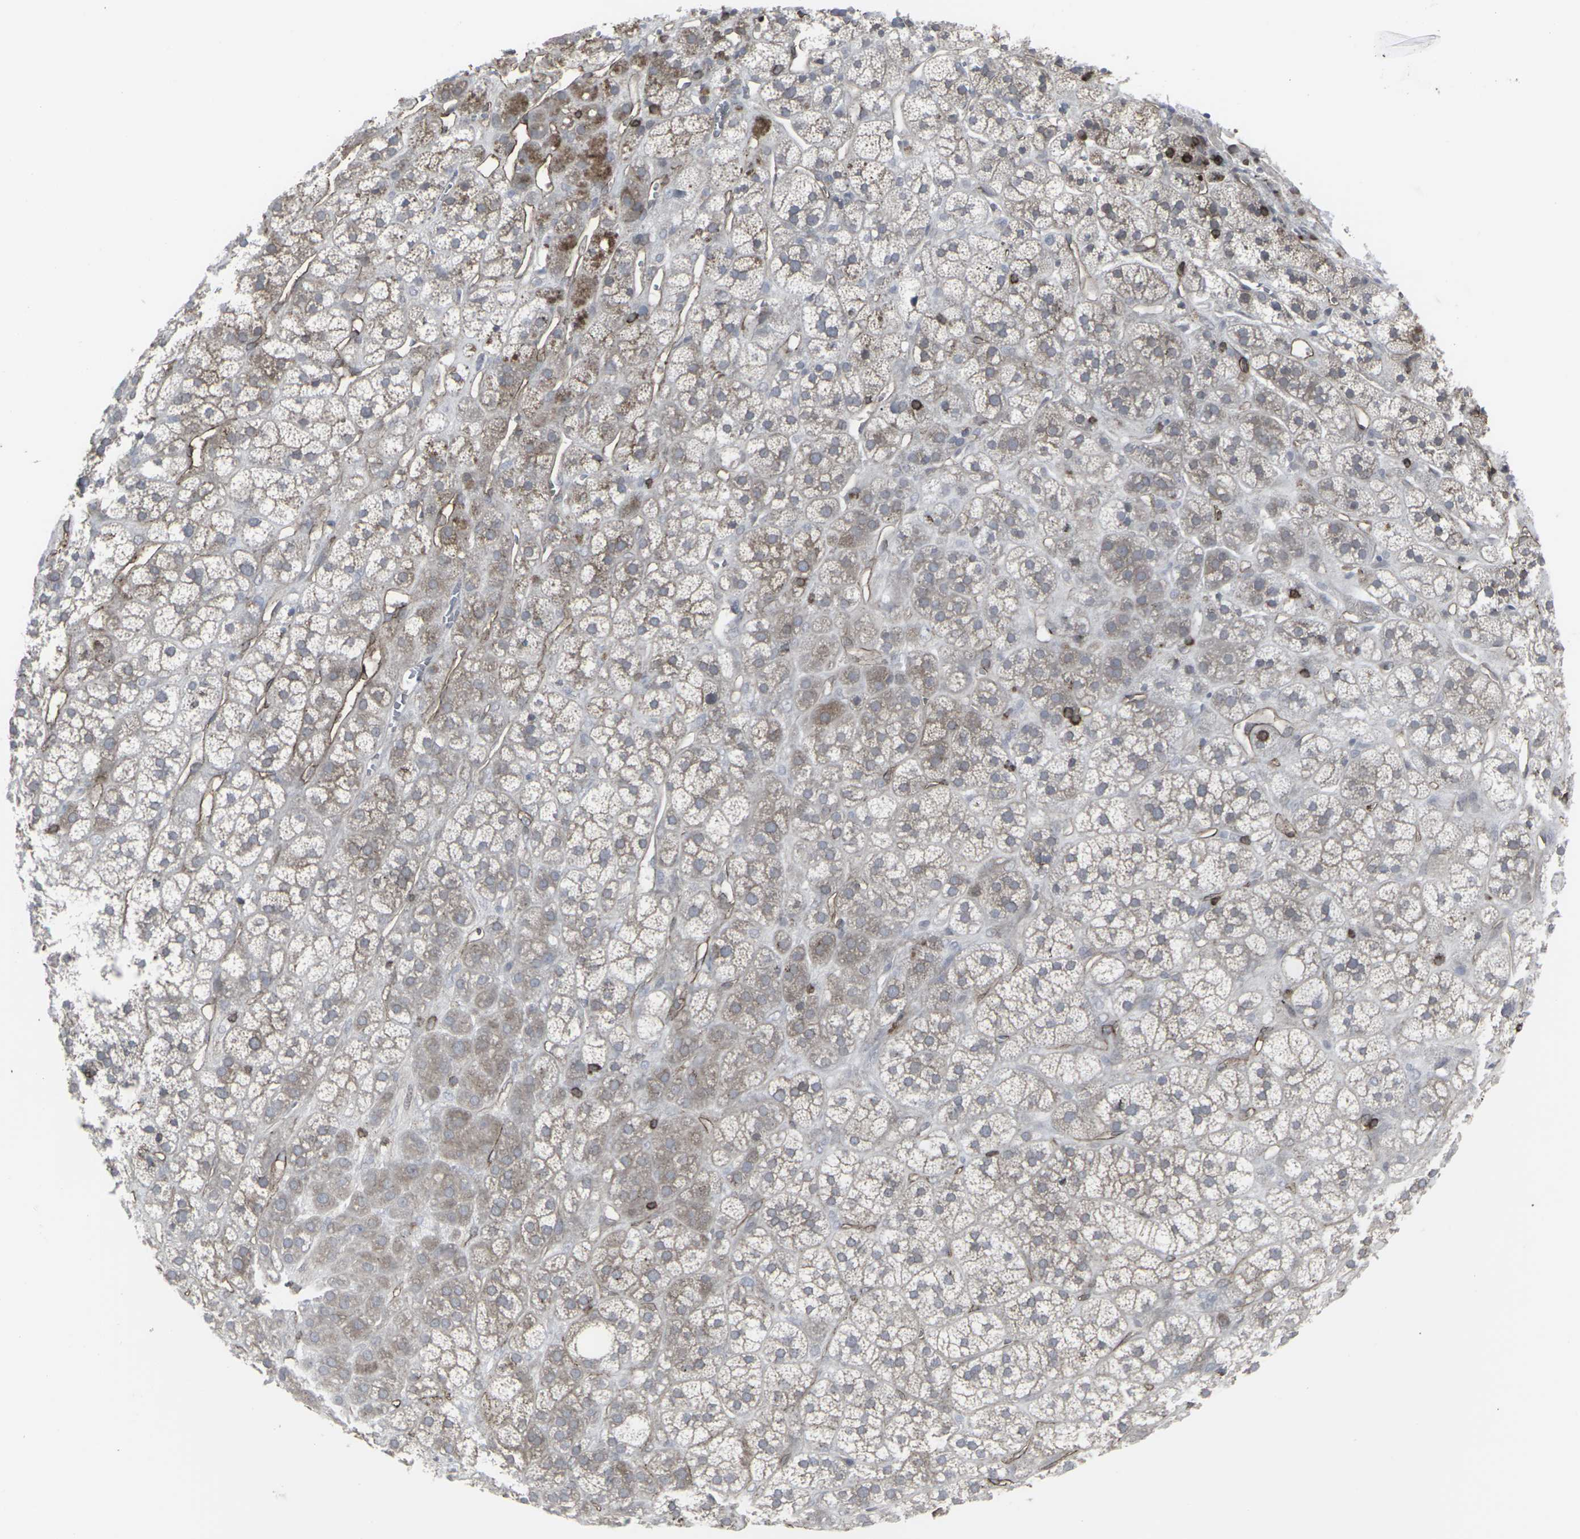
{"staining": {"intensity": "weak", "quantity": ">75%", "location": "cytoplasmic/membranous"}, "tissue": "adrenal gland", "cell_type": "Glandular cells", "image_type": "normal", "snomed": [{"axis": "morphology", "description": "Normal tissue, NOS"}, {"axis": "topography", "description": "Adrenal gland"}], "caption": "Brown immunohistochemical staining in unremarkable adrenal gland reveals weak cytoplasmic/membranous staining in approximately >75% of glandular cells.", "gene": "APOBEC2", "patient": {"sex": "male", "age": 56}}